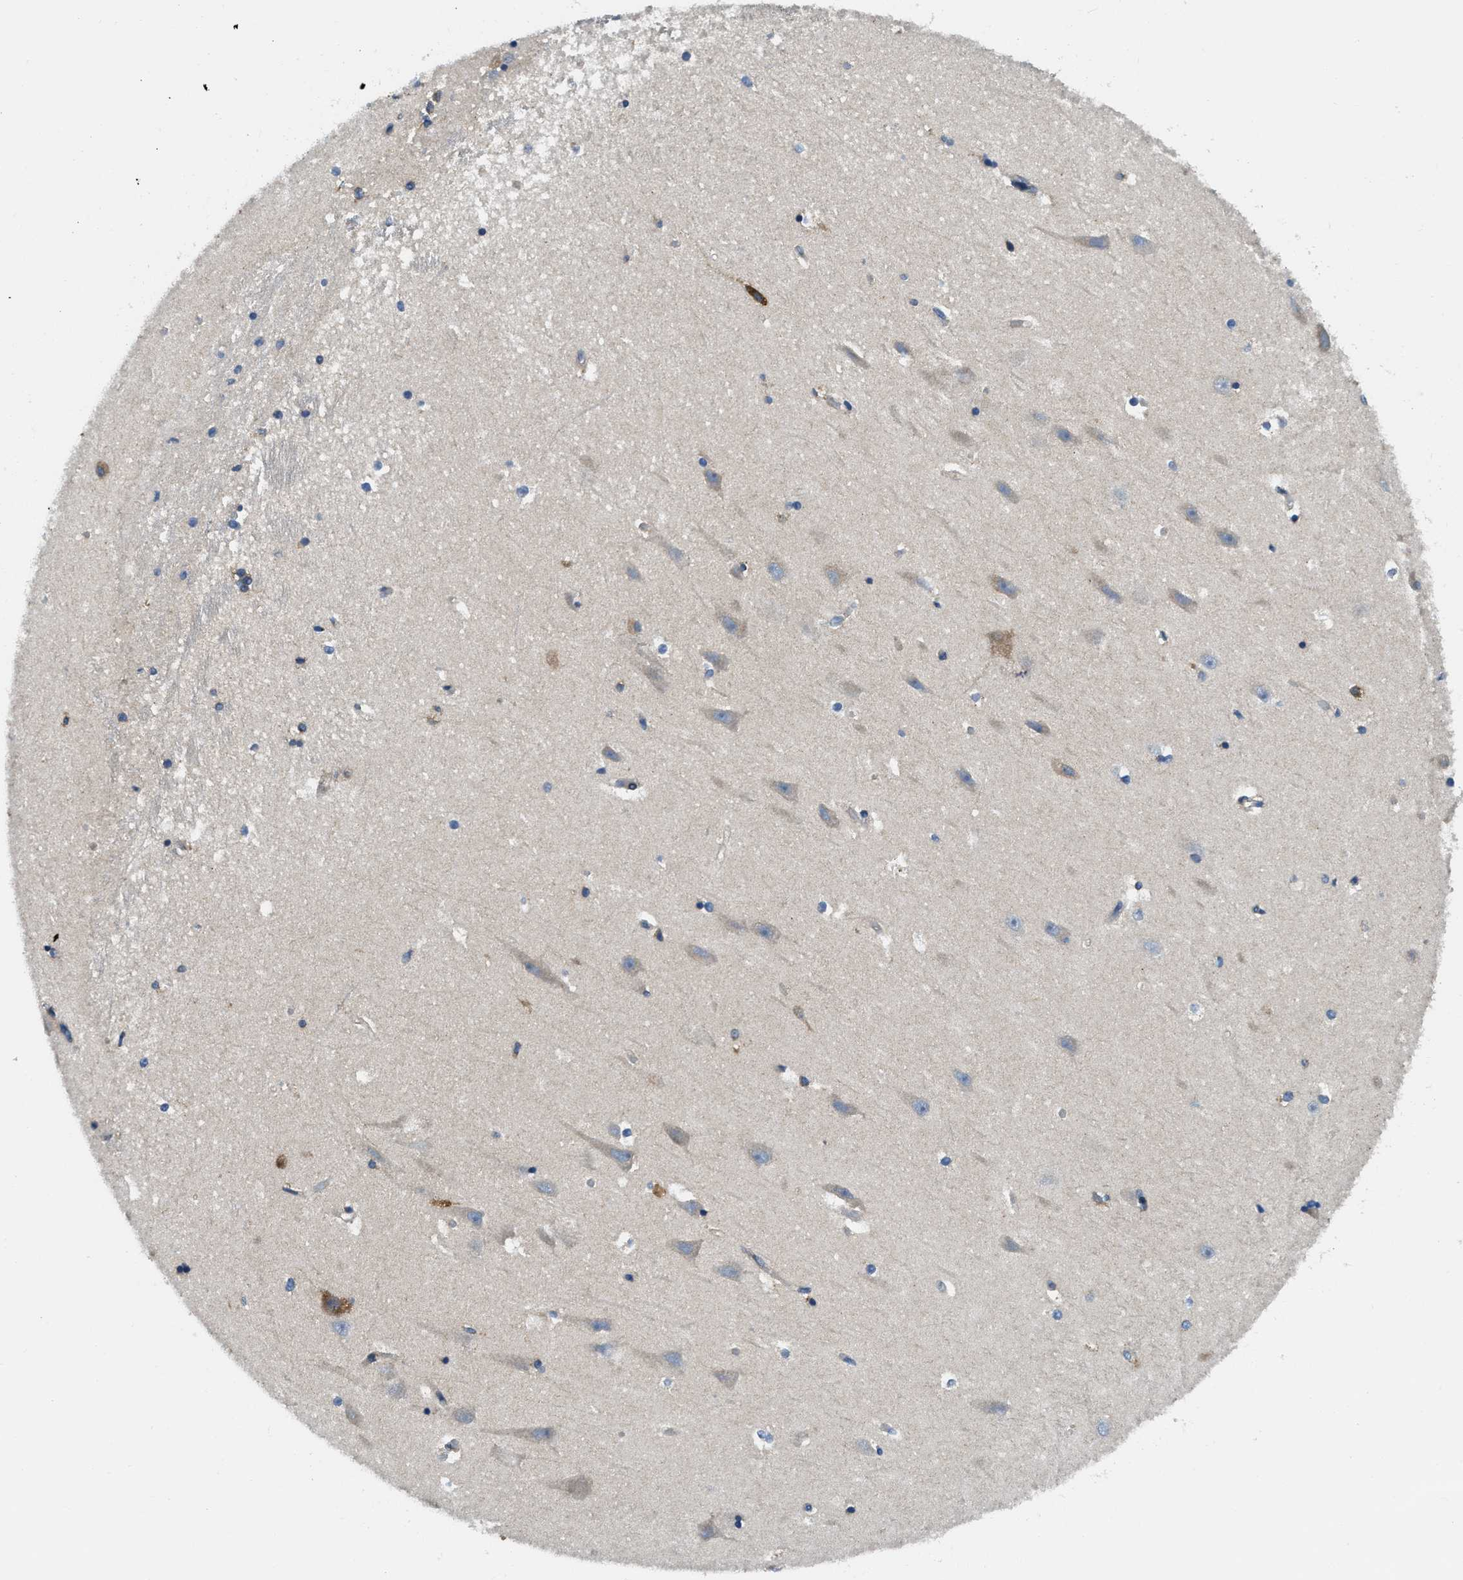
{"staining": {"intensity": "negative", "quantity": "none", "location": "none"}, "tissue": "hippocampus", "cell_type": "Glial cells", "image_type": "normal", "snomed": [{"axis": "morphology", "description": "Normal tissue, NOS"}, {"axis": "topography", "description": "Hippocampus"}], "caption": "Immunohistochemical staining of benign human hippocampus reveals no significant expression in glial cells. The staining is performed using DAB brown chromogen with nuclei counter-stained in using hematoxylin.", "gene": "LPIN2", "patient": {"sex": "male", "age": 45}}